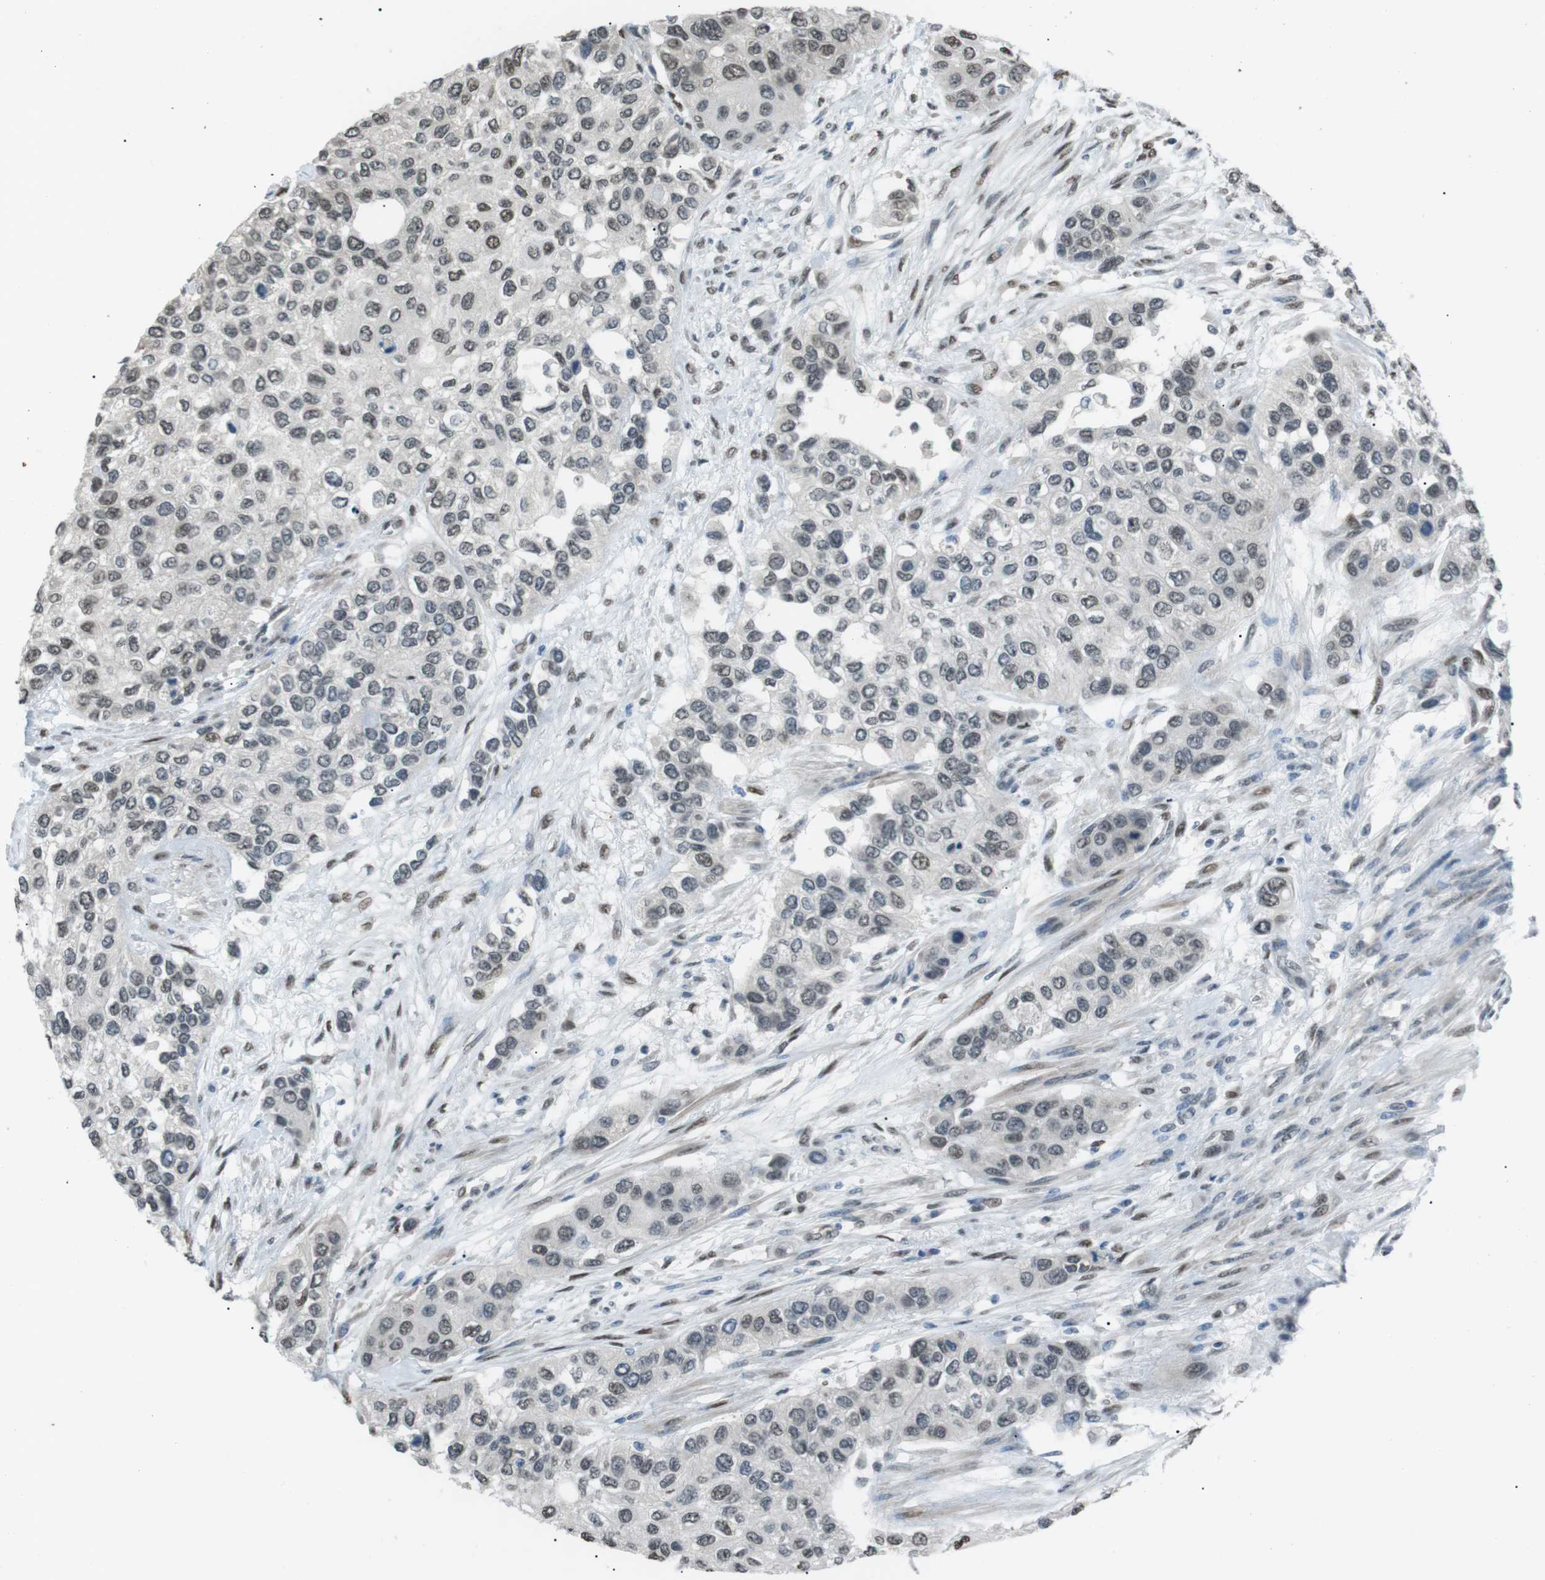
{"staining": {"intensity": "weak", "quantity": "25%-75%", "location": "nuclear"}, "tissue": "urothelial cancer", "cell_type": "Tumor cells", "image_type": "cancer", "snomed": [{"axis": "morphology", "description": "Urothelial carcinoma, High grade"}, {"axis": "topography", "description": "Urinary bladder"}], "caption": "Immunohistochemistry (IHC) image of urothelial cancer stained for a protein (brown), which shows low levels of weak nuclear positivity in about 25%-75% of tumor cells.", "gene": "SRPK2", "patient": {"sex": "female", "age": 56}}